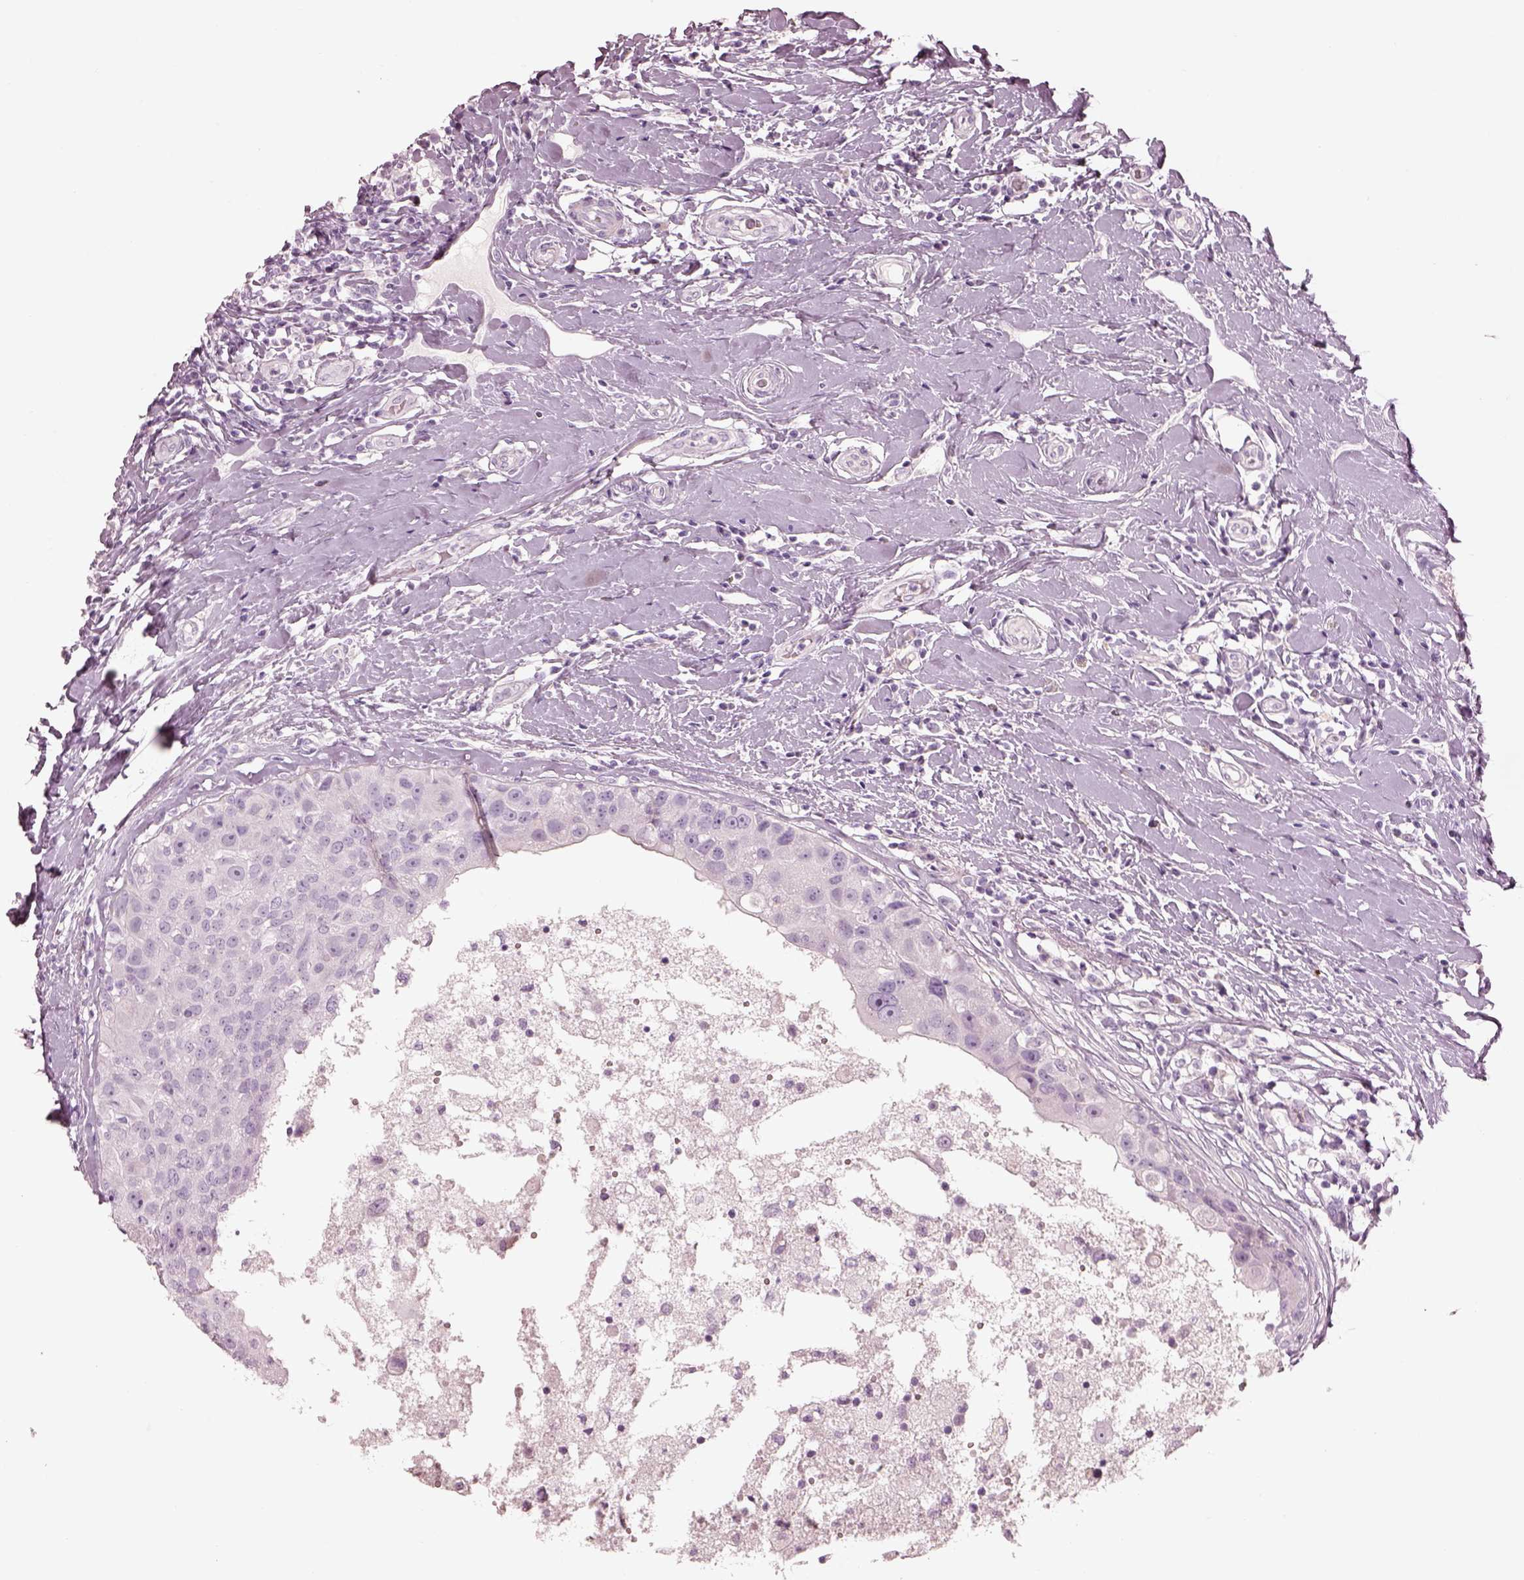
{"staining": {"intensity": "negative", "quantity": "none", "location": "none"}, "tissue": "breast cancer", "cell_type": "Tumor cells", "image_type": "cancer", "snomed": [{"axis": "morphology", "description": "Duct carcinoma"}, {"axis": "topography", "description": "Breast"}], "caption": "IHC histopathology image of human infiltrating ductal carcinoma (breast) stained for a protein (brown), which exhibits no expression in tumor cells.", "gene": "RSPH9", "patient": {"sex": "female", "age": 27}}